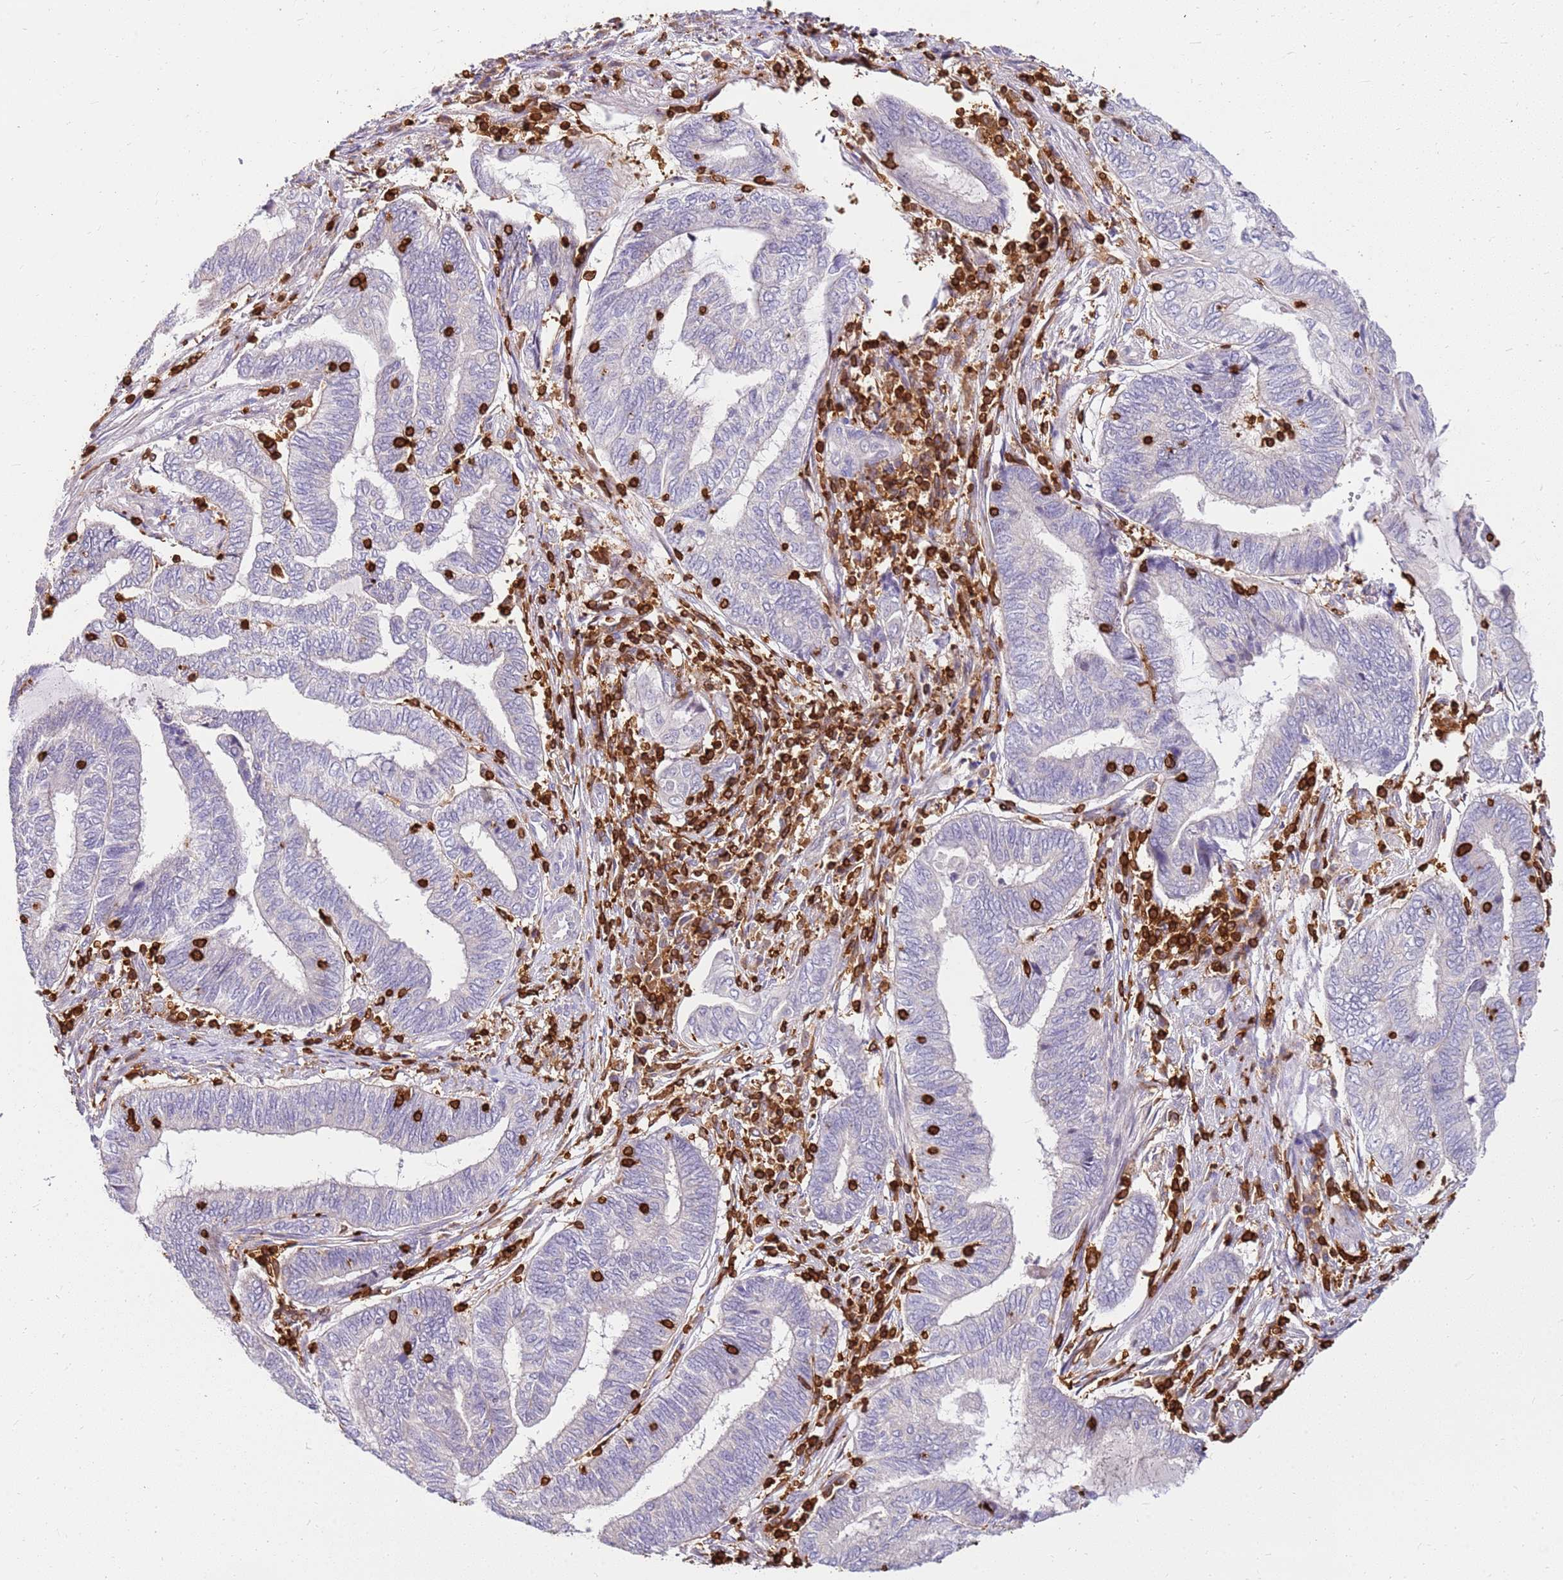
{"staining": {"intensity": "negative", "quantity": "none", "location": "none"}, "tissue": "endometrial cancer", "cell_type": "Tumor cells", "image_type": "cancer", "snomed": [{"axis": "morphology", "description": "Adenocarcinoma, NOS"}, {"axis": "topography", "description": "Uterus"}, {"axis": "topography", "description": "Endometrium"}], "caption": "Micrograph shows no significant protein positivity in tumor cells of endometrial cancer (adenocarcinoma). (DAB (3,3'-diaminobenzidine) immunohistochemistry with hematoxylin counter stain).", "gene": "CORO1A", "patient": {"sex": "female", "age": 70}}